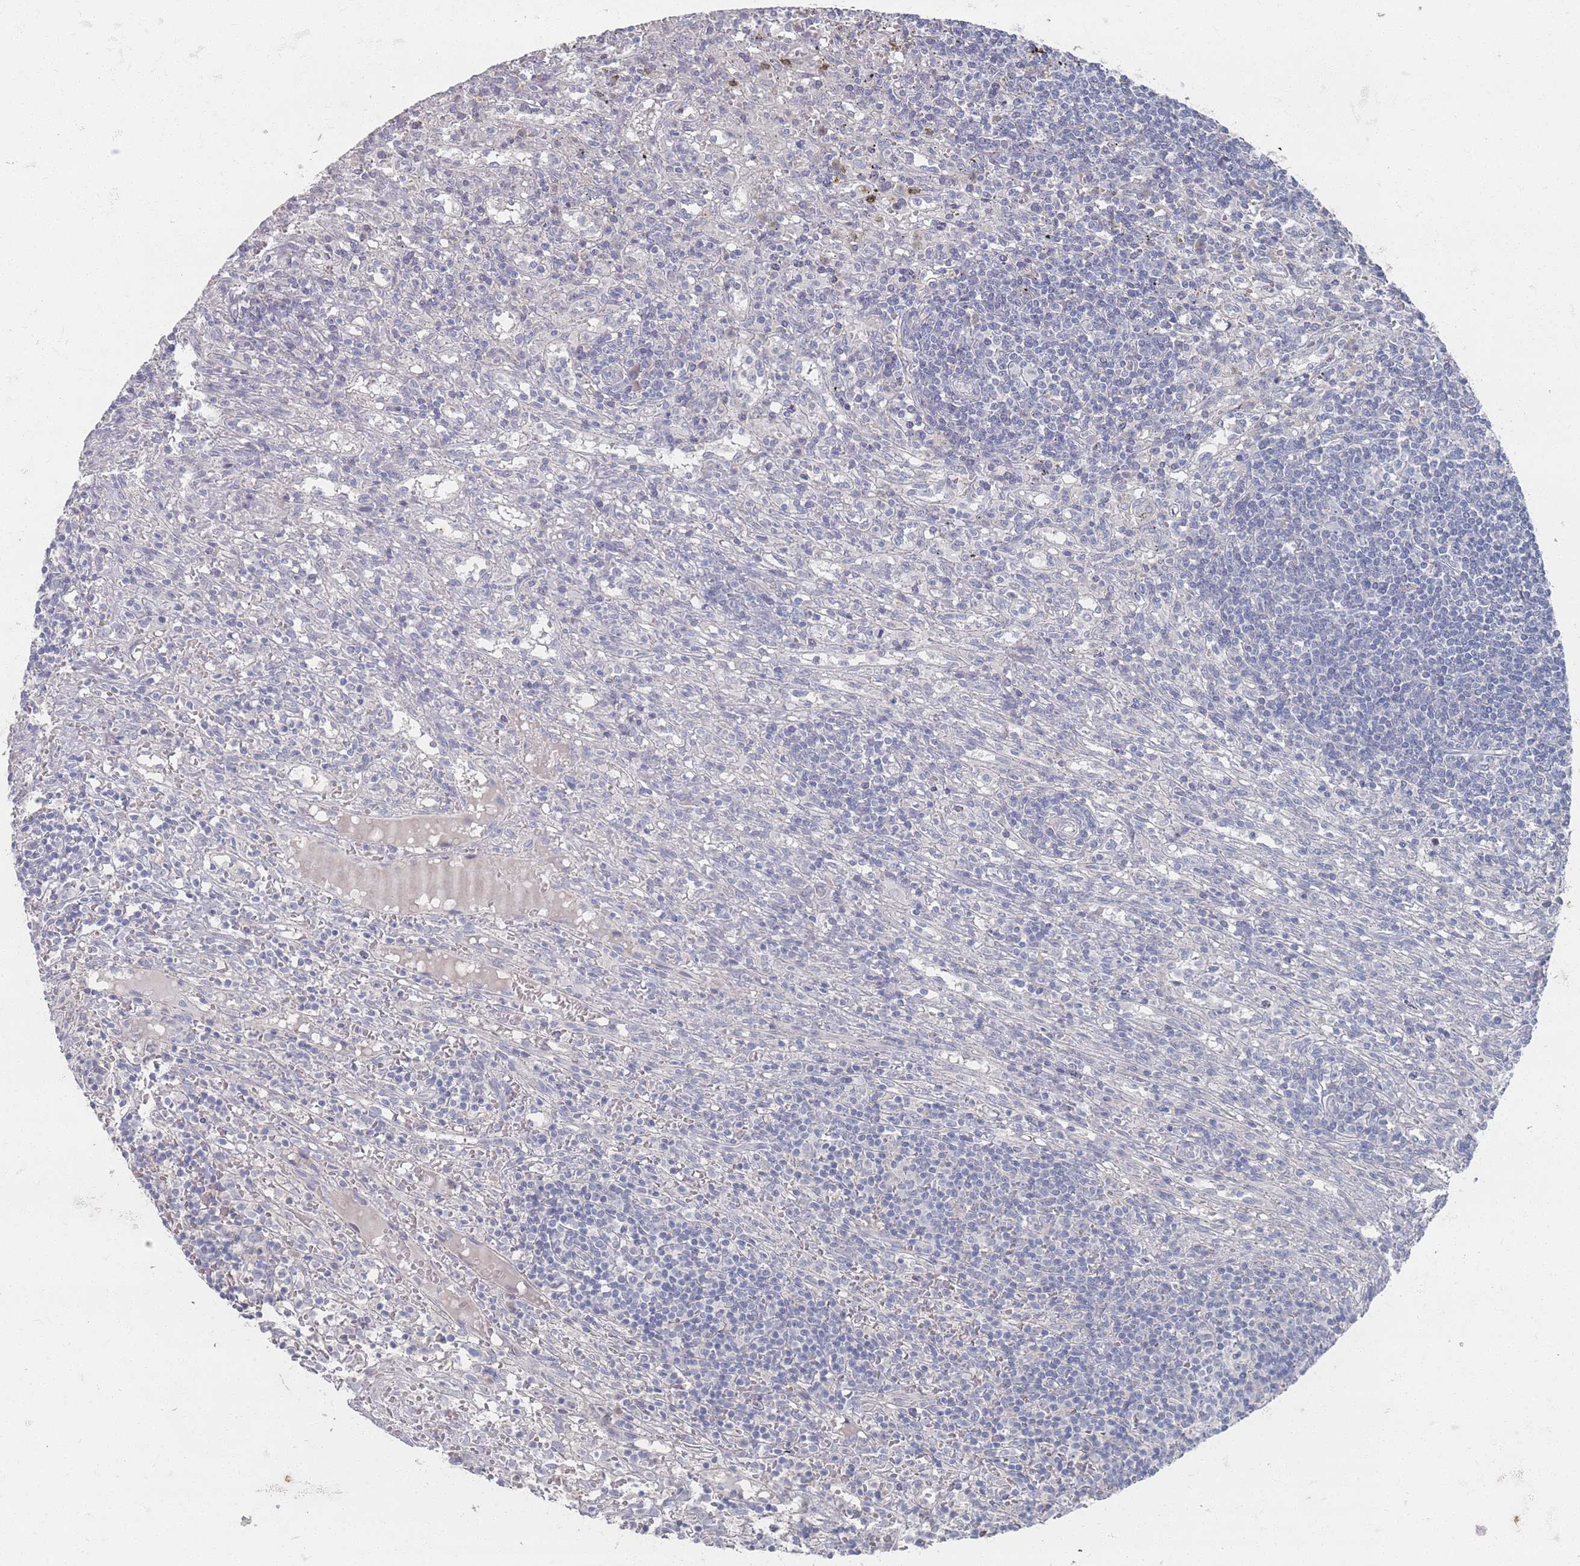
{"staining": {"intensity": "negative", "quantity": "none", "location": "none"}, "tissue": "lymphoma", "cell_type": "Tumor cells", "image_type": "cancer", "snomed": [{"axis": "morphology", "description": "Malignant lymphoma, non-Hodgkin's type, Low grade"}, {"axis": "topography", "description": "Spleen"}], "caption": "This is an immunohistochemistry (IHC) histopathology image of human lymphoma. There is no positivity in tumor cells.", "gene": "PROM2", "patient": {"sex": "male", "age": 76}}